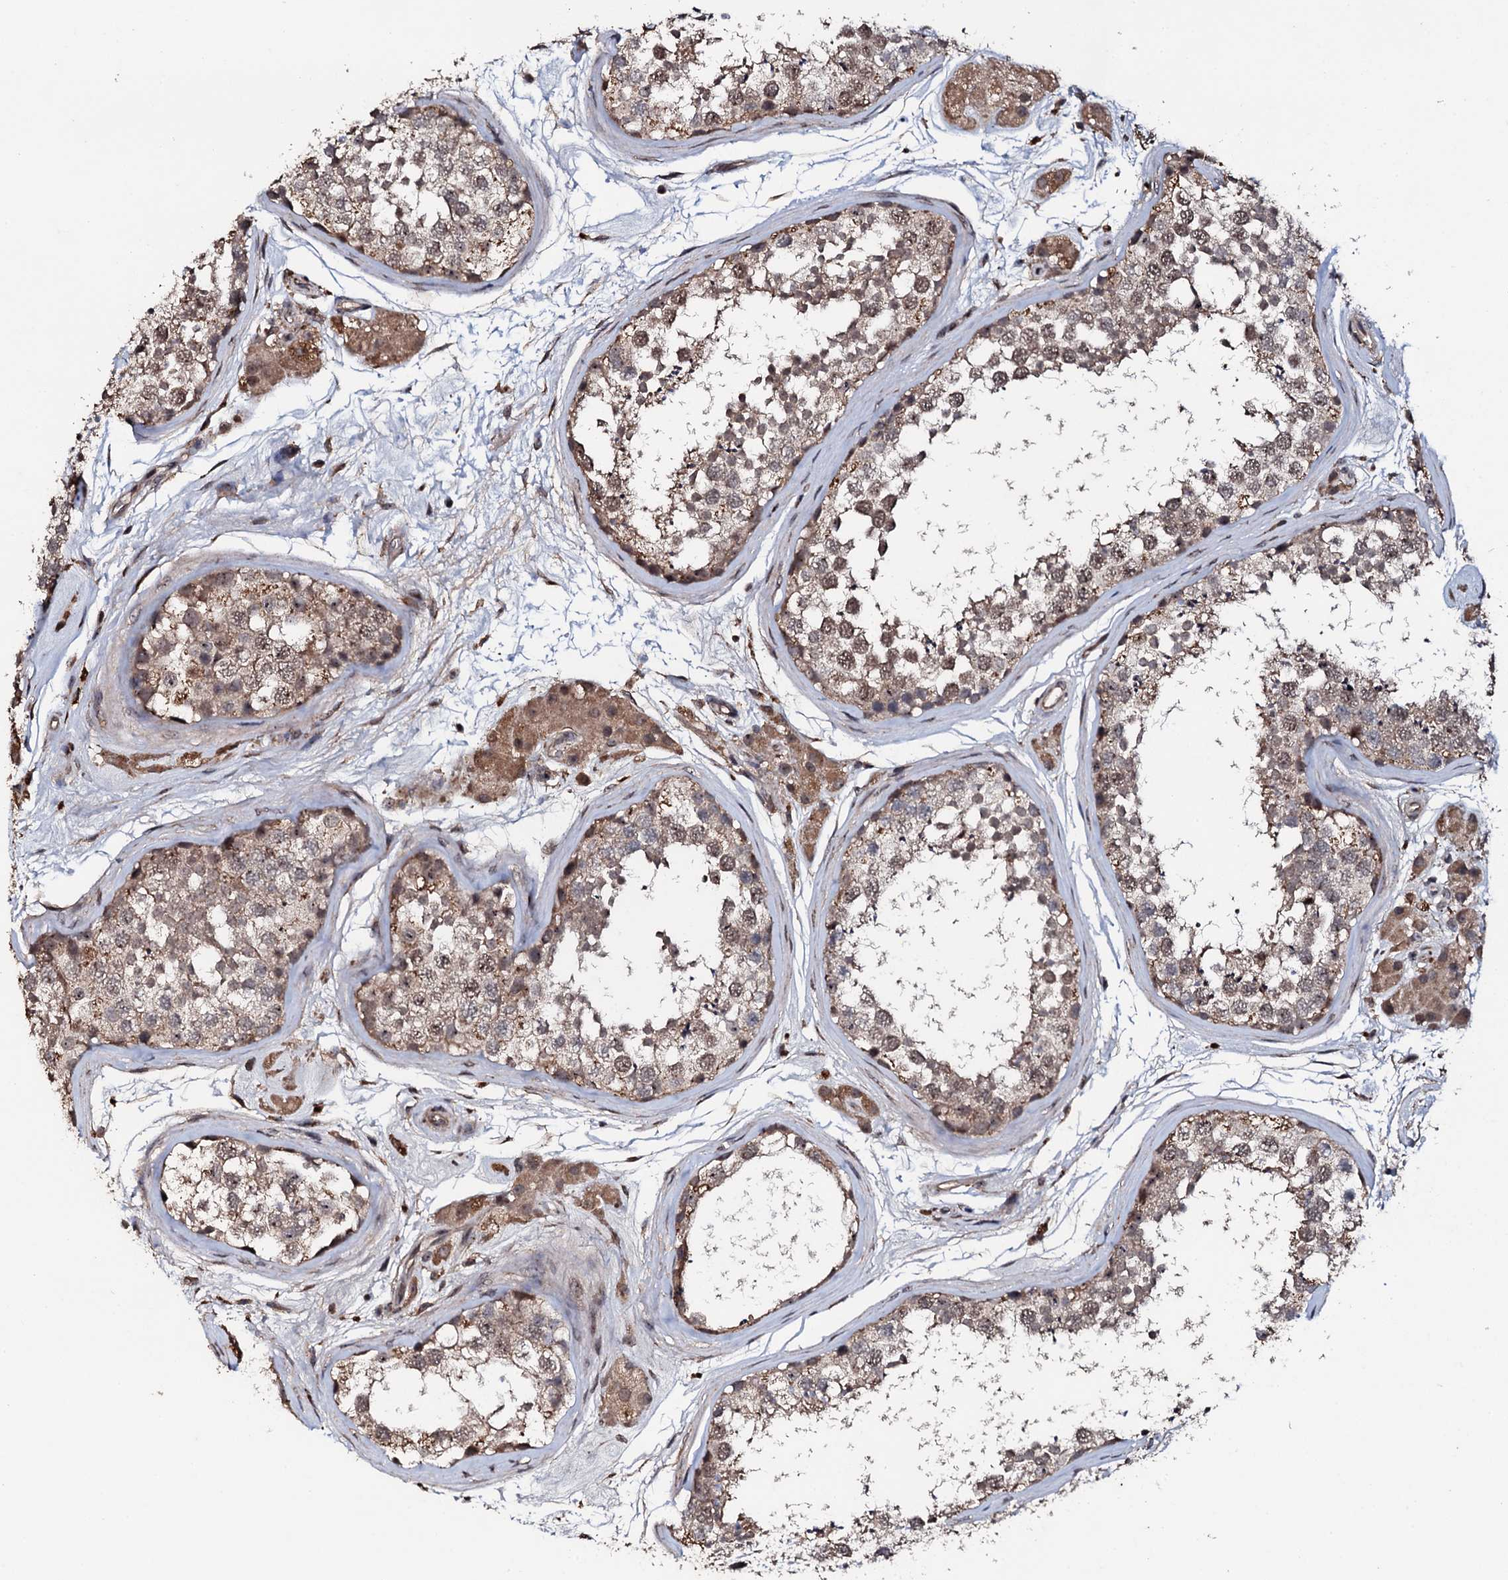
{"staining": {"intensity": "moderate", "quantity": "<25%", "location": "nuclear"}, "tissue": "testis", "cell_type": "Cells in seminiferous ducts", "image_type": "normal", "snomed": [{"axis": "morphology", "description": "Normal tissue, NOS"}, {"axis": "topography", "description": "Testis"}], "caption": "Immunohistochemical staining of unremarkable testis exhibits low levels of moderate nuclear positivity in approximately <25% of cells in seminiferous ducts.", "gene": "FAM111A", "patient": {"sex": "male", "age": 56}}